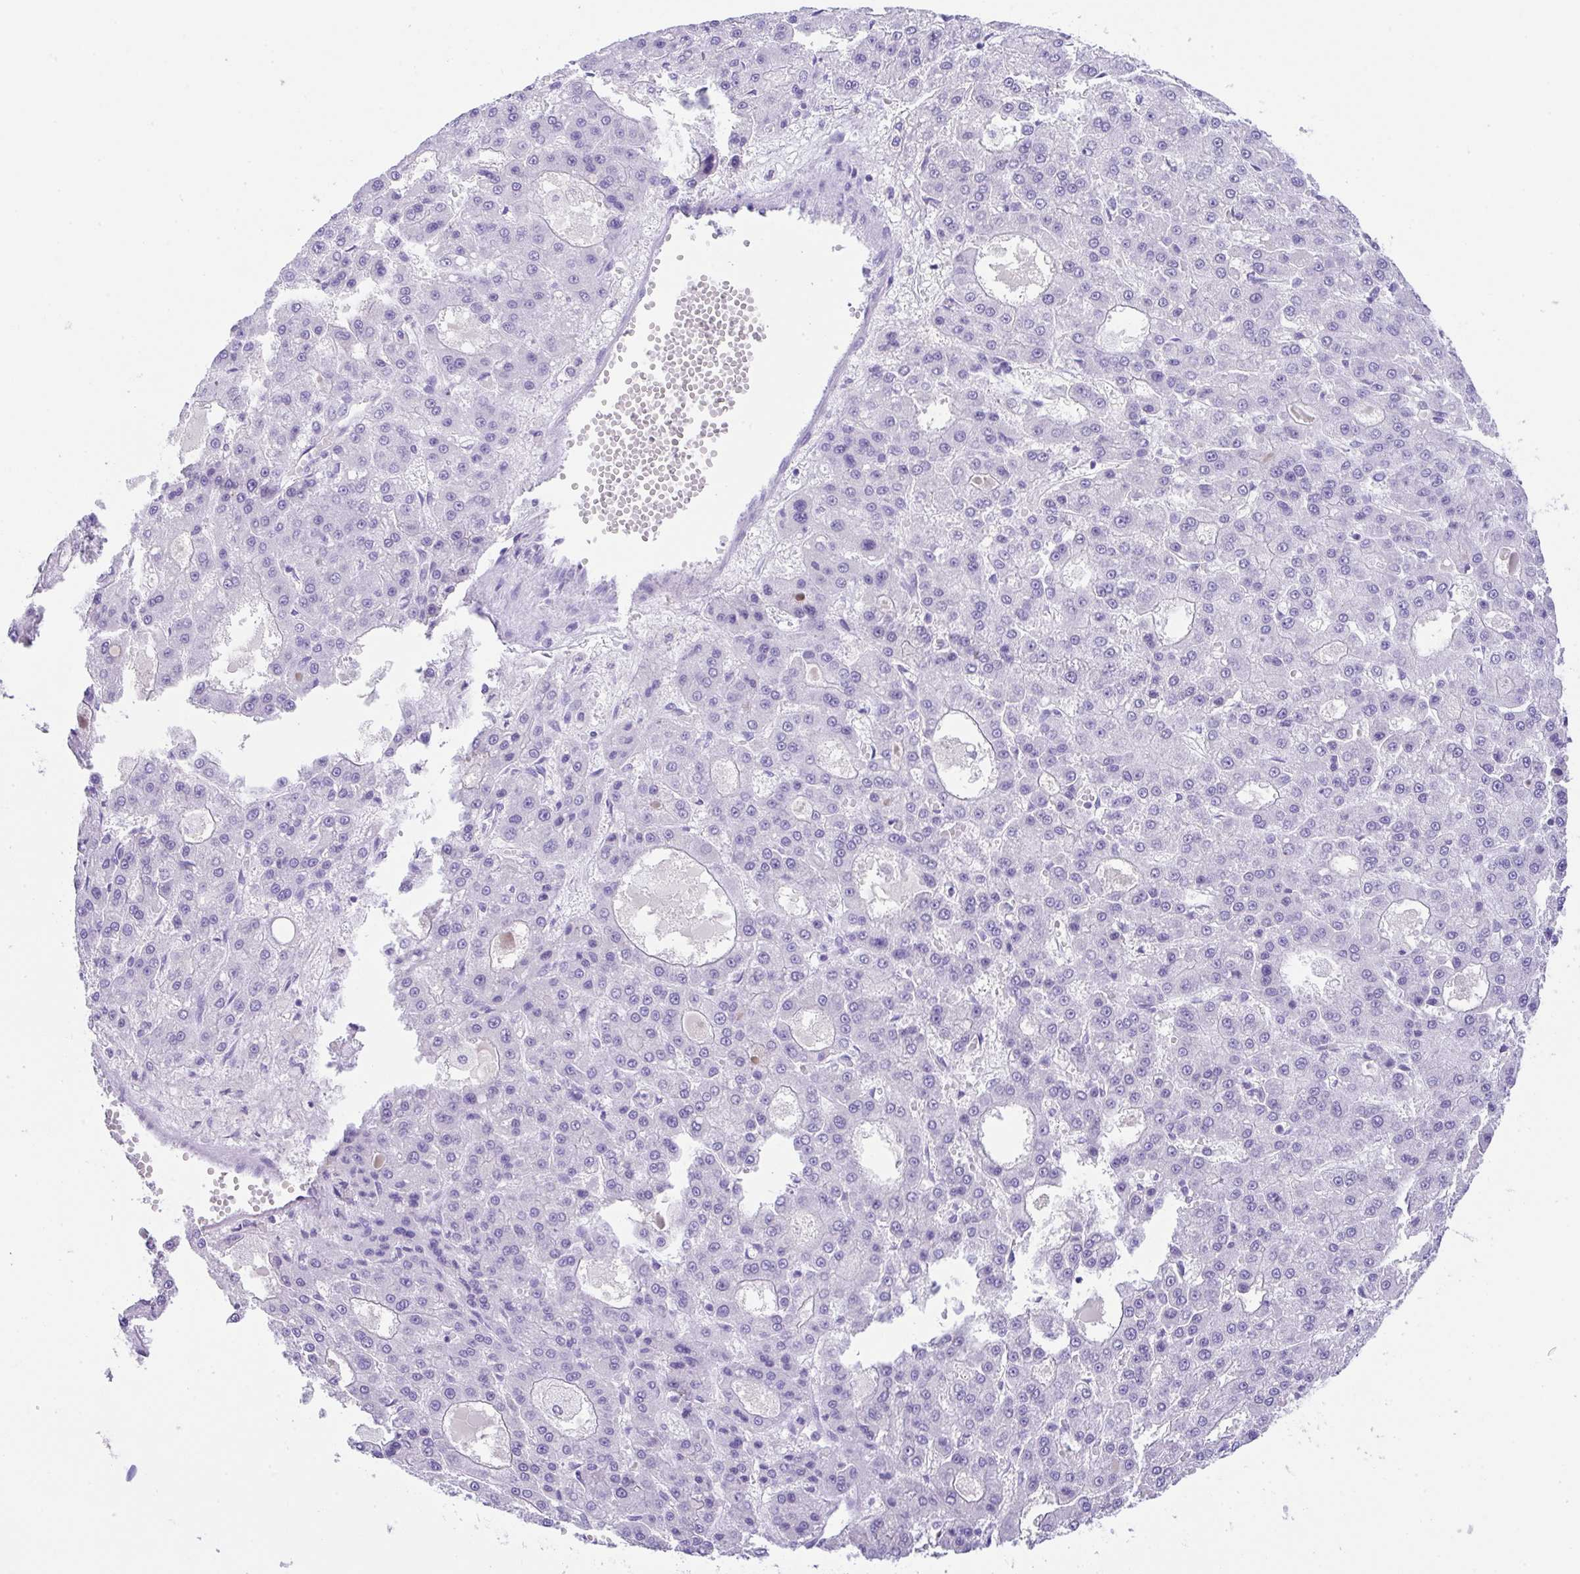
{"staining": {"intensity": "negative", "quantity": "none", "location": "none"}, "tissue": "liver cancer", "cell_type": "Tumor cells", "image_type": "cancer", "snomed": [{"axis": "morphology", "description": "Carcinoma, Hepatocellular, NOS"}, {"axis": "topography", "description": "Liver"}], "caption": "The image demonstrates no significant expression in tumor cells of liver cancer.", "gene": "CPA1", "patient": {"sex": "male", "age": 70}}